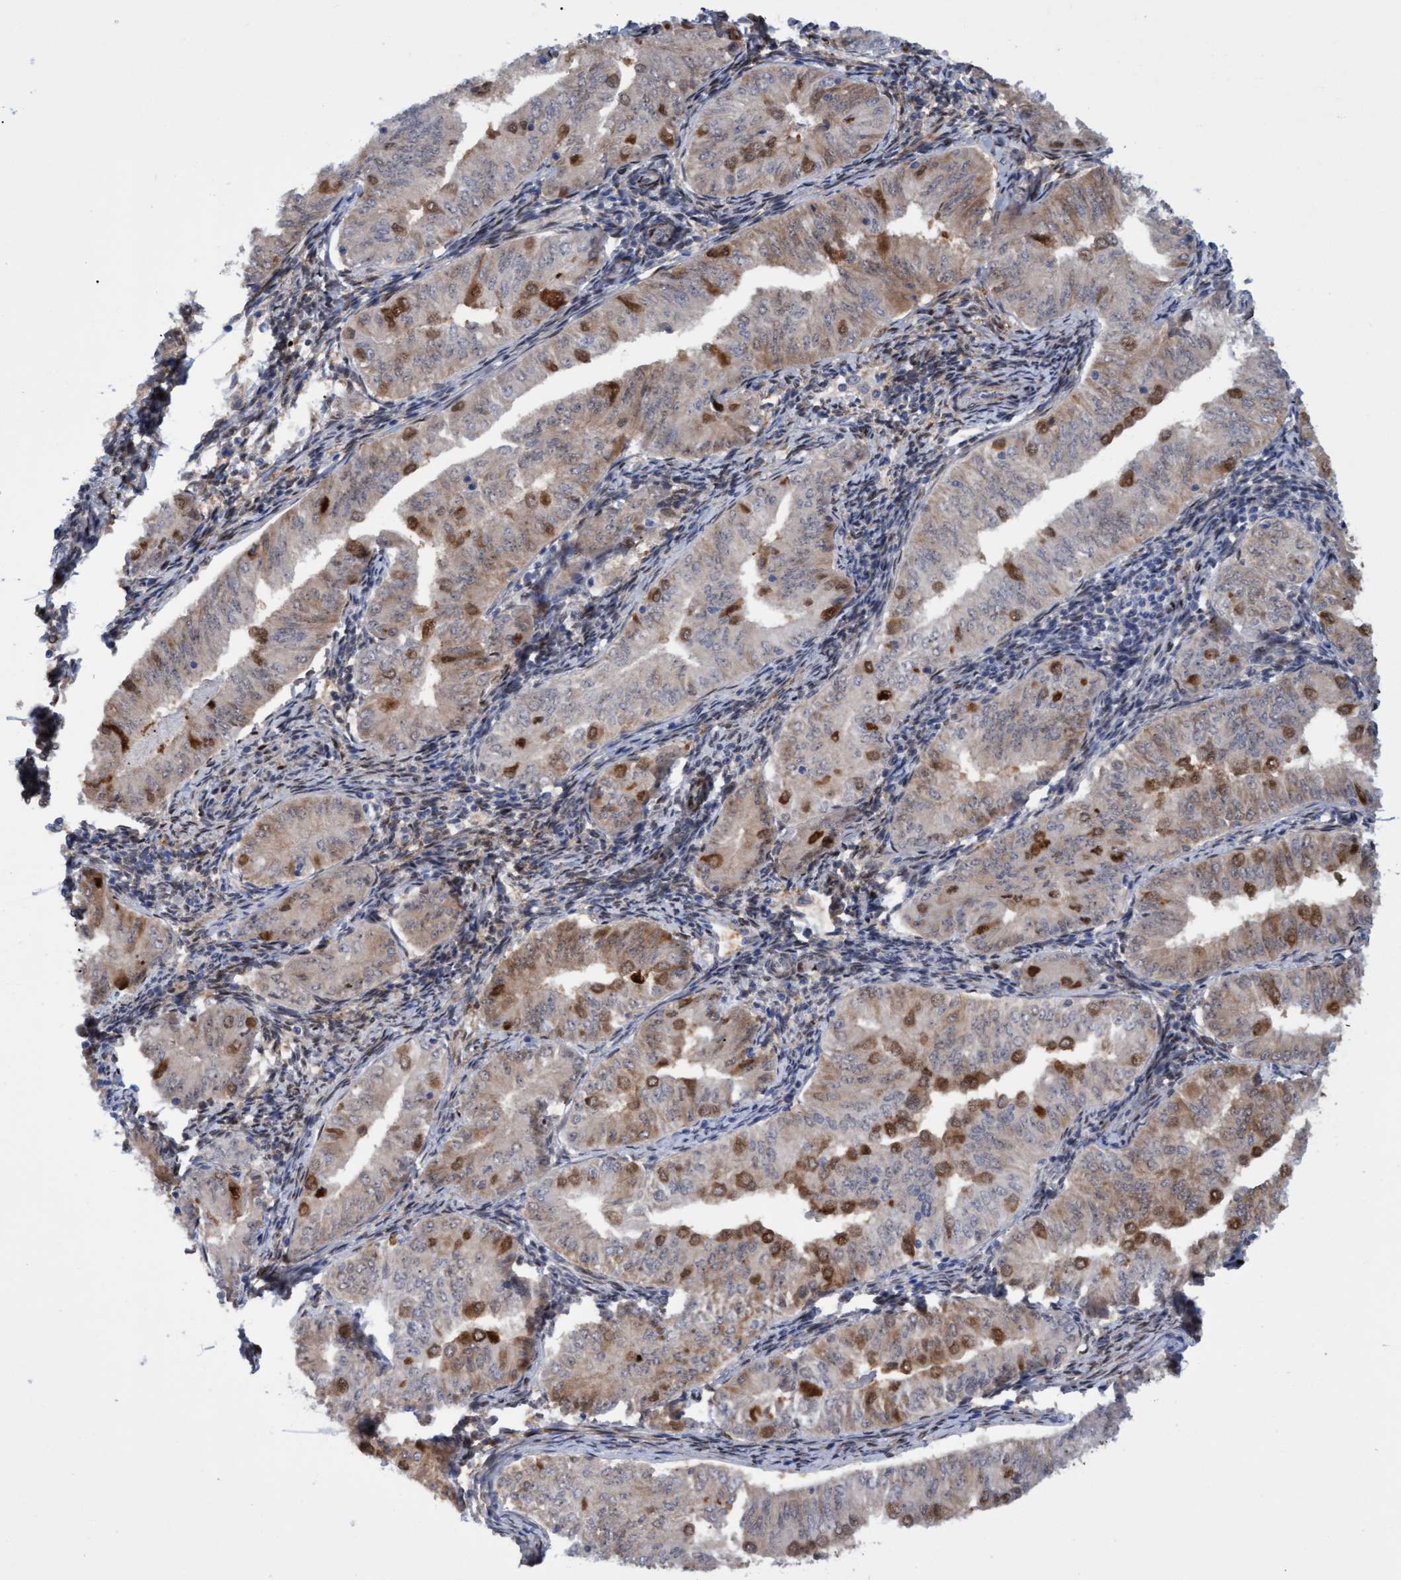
{"staining": {"intensity": "moderate", "quantity": "25%-75%", "location": "cytoplasmic/membranous,nuclear"}, "tissue": "endometrial cancer", "cell_type": "Tumor cells", "image_type": "cancer", "snomed": [{"axis": "morphology", "description": "Normal tissue, NOS"}, {"axis": "morphology", "description": "Adenocarcinoma, NOS"}, {"axis": "topography", "description": "Endometrium"}], "caption": "Tumor cells display moderate cytoplasmic/membranous and nuclear staining in about 25%-75% of cells in adenocarcinoma (endometrial).", "gene": "PINX1", "patient": {"sex": "female", "age": 53}}